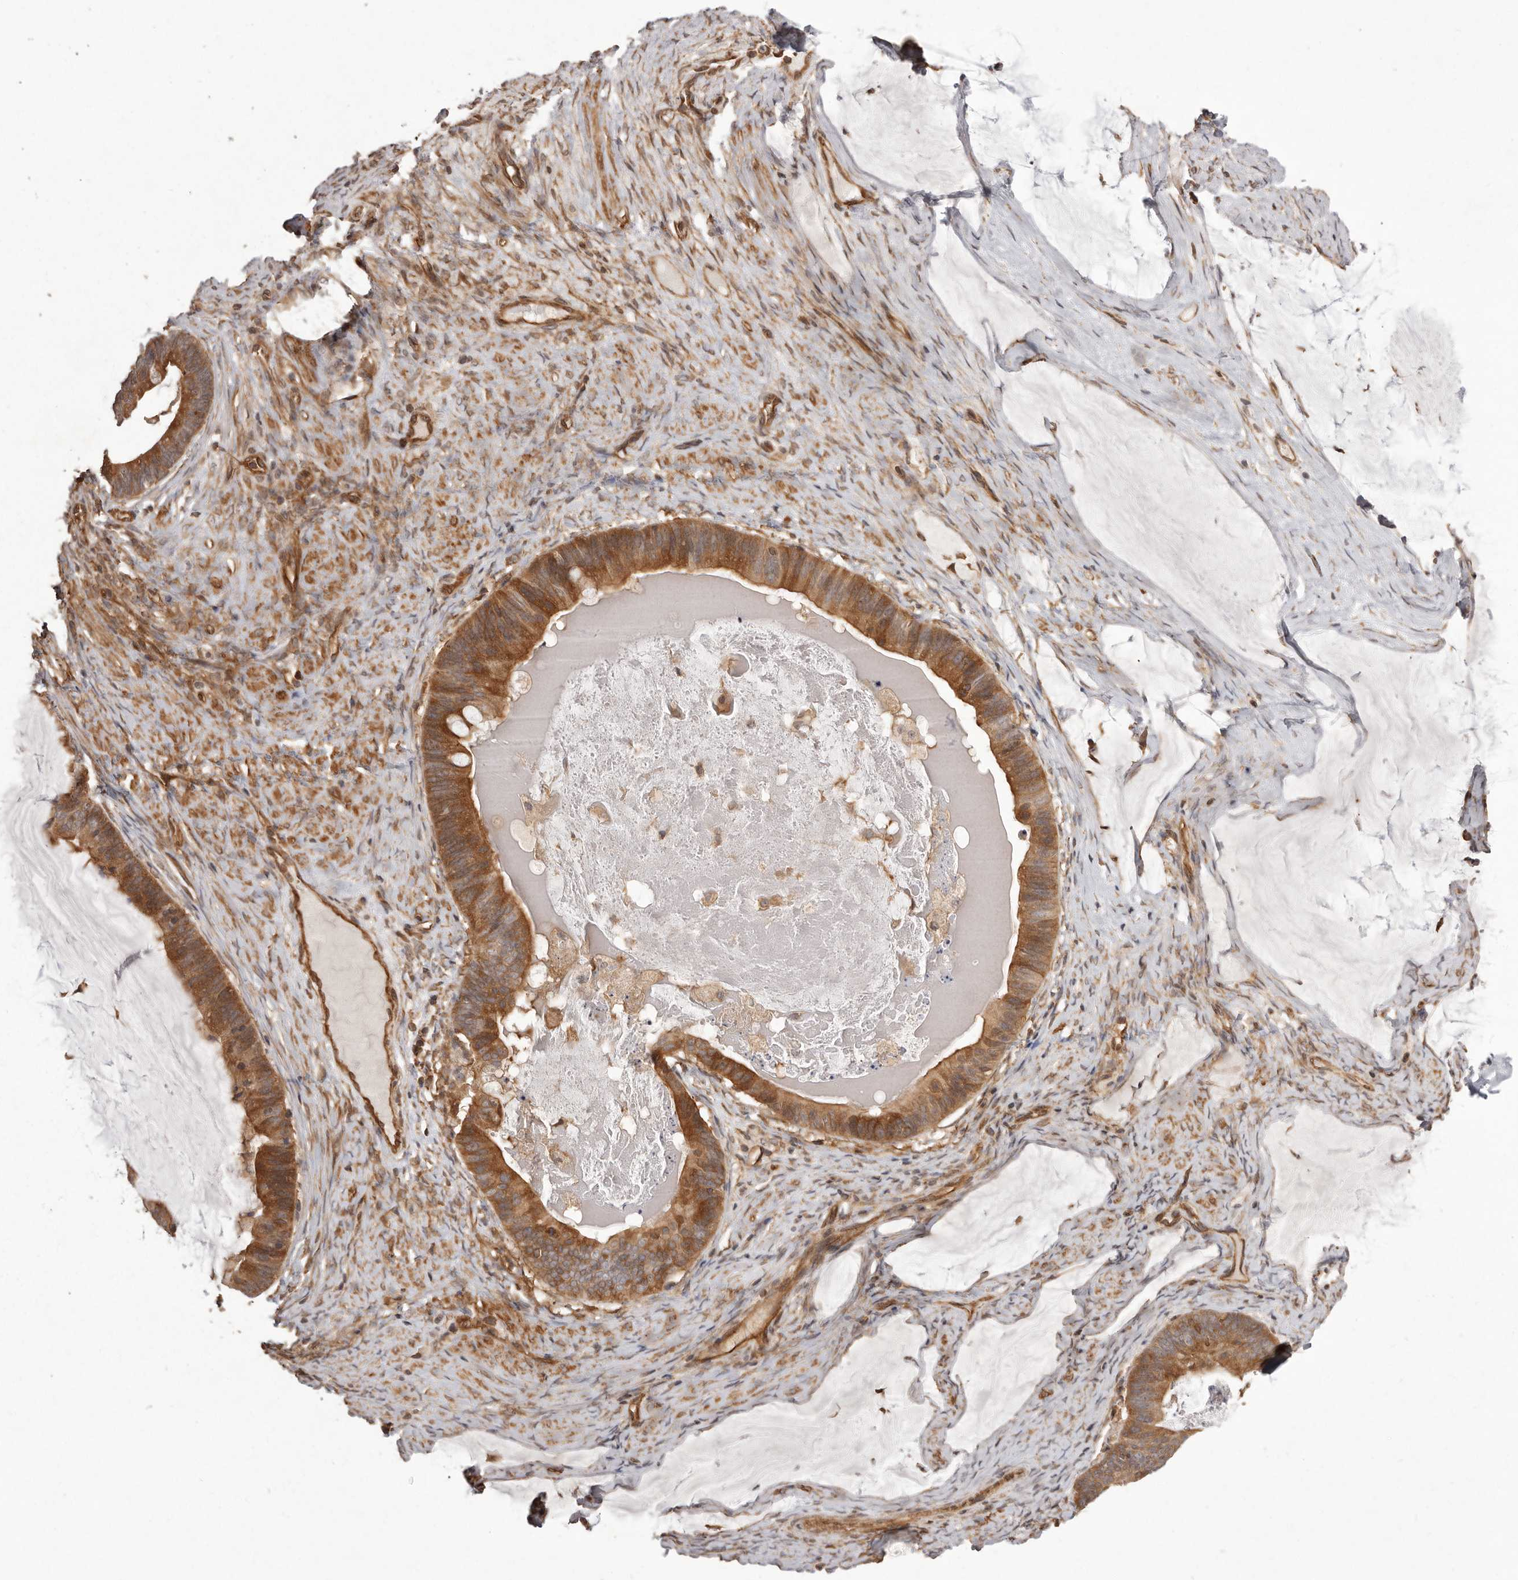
{"staining": {"intensity": "strong", "quantity": ">75%", "location": "cytoplasmic/membranous"}, "tissue": "ovarian cancer", "cell_type": "Tumor cells", "image_type": "cancer", "snomed": [{"axis": "morphology", "description": "Cystadenocarcinoma, mucinous, NOS"}, {"axis": "topography", "description": "Ovary"}], "caption": "This histopathology image shows IHC staining of human ovarian cancer, with high strong cytoplasmic/membranous positivity in about >75% of tumor cells.", "gene": "NFKBIA", "patient": {"sex": "female", "age": 61}}